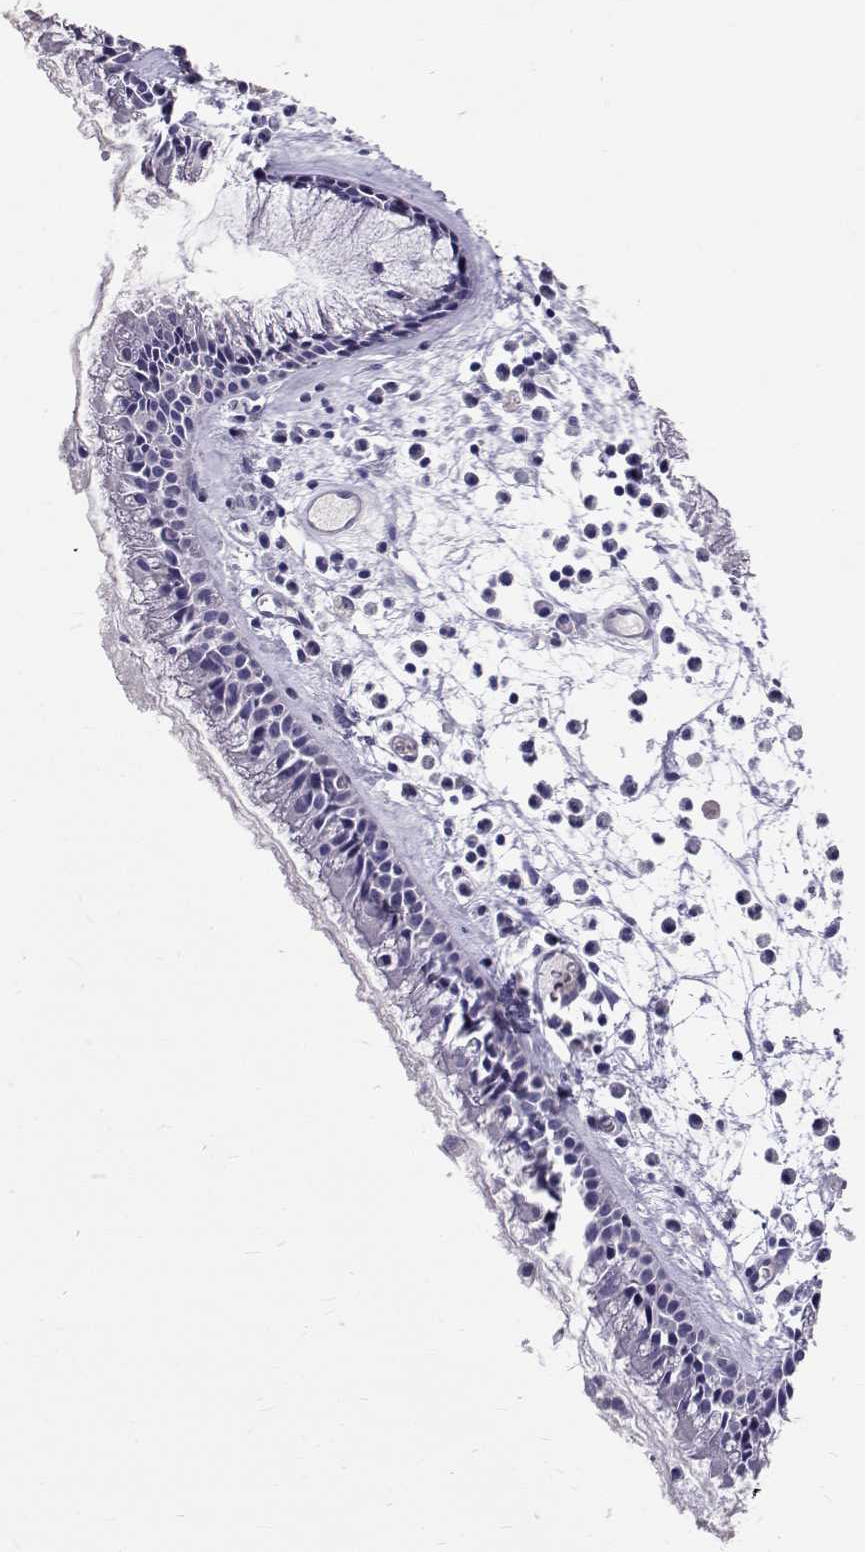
{"staining": {"intensity": "negative", "quantity": "none", "location": "none"}, "tissue": "nasopharynx", "cell_type": "Respiratory epithelial cells", "image_type": "normal", "snomed": [{"axis": "morphology", "description": "Normal tissue, NOS"}, {"axis": "topography", "description": "Nasopharynx"}], "caption": "Respiratory epithelial cells show no significant positivity in unremarkable nasopharynx. The staining was performed using DAB to visualize the protein expression in brown, while the nuclei were stained in blue with hematoxylin (Magnification: 20x).", "gene": "IGSF1", "patient": {"sex": "female", "age": 47}}